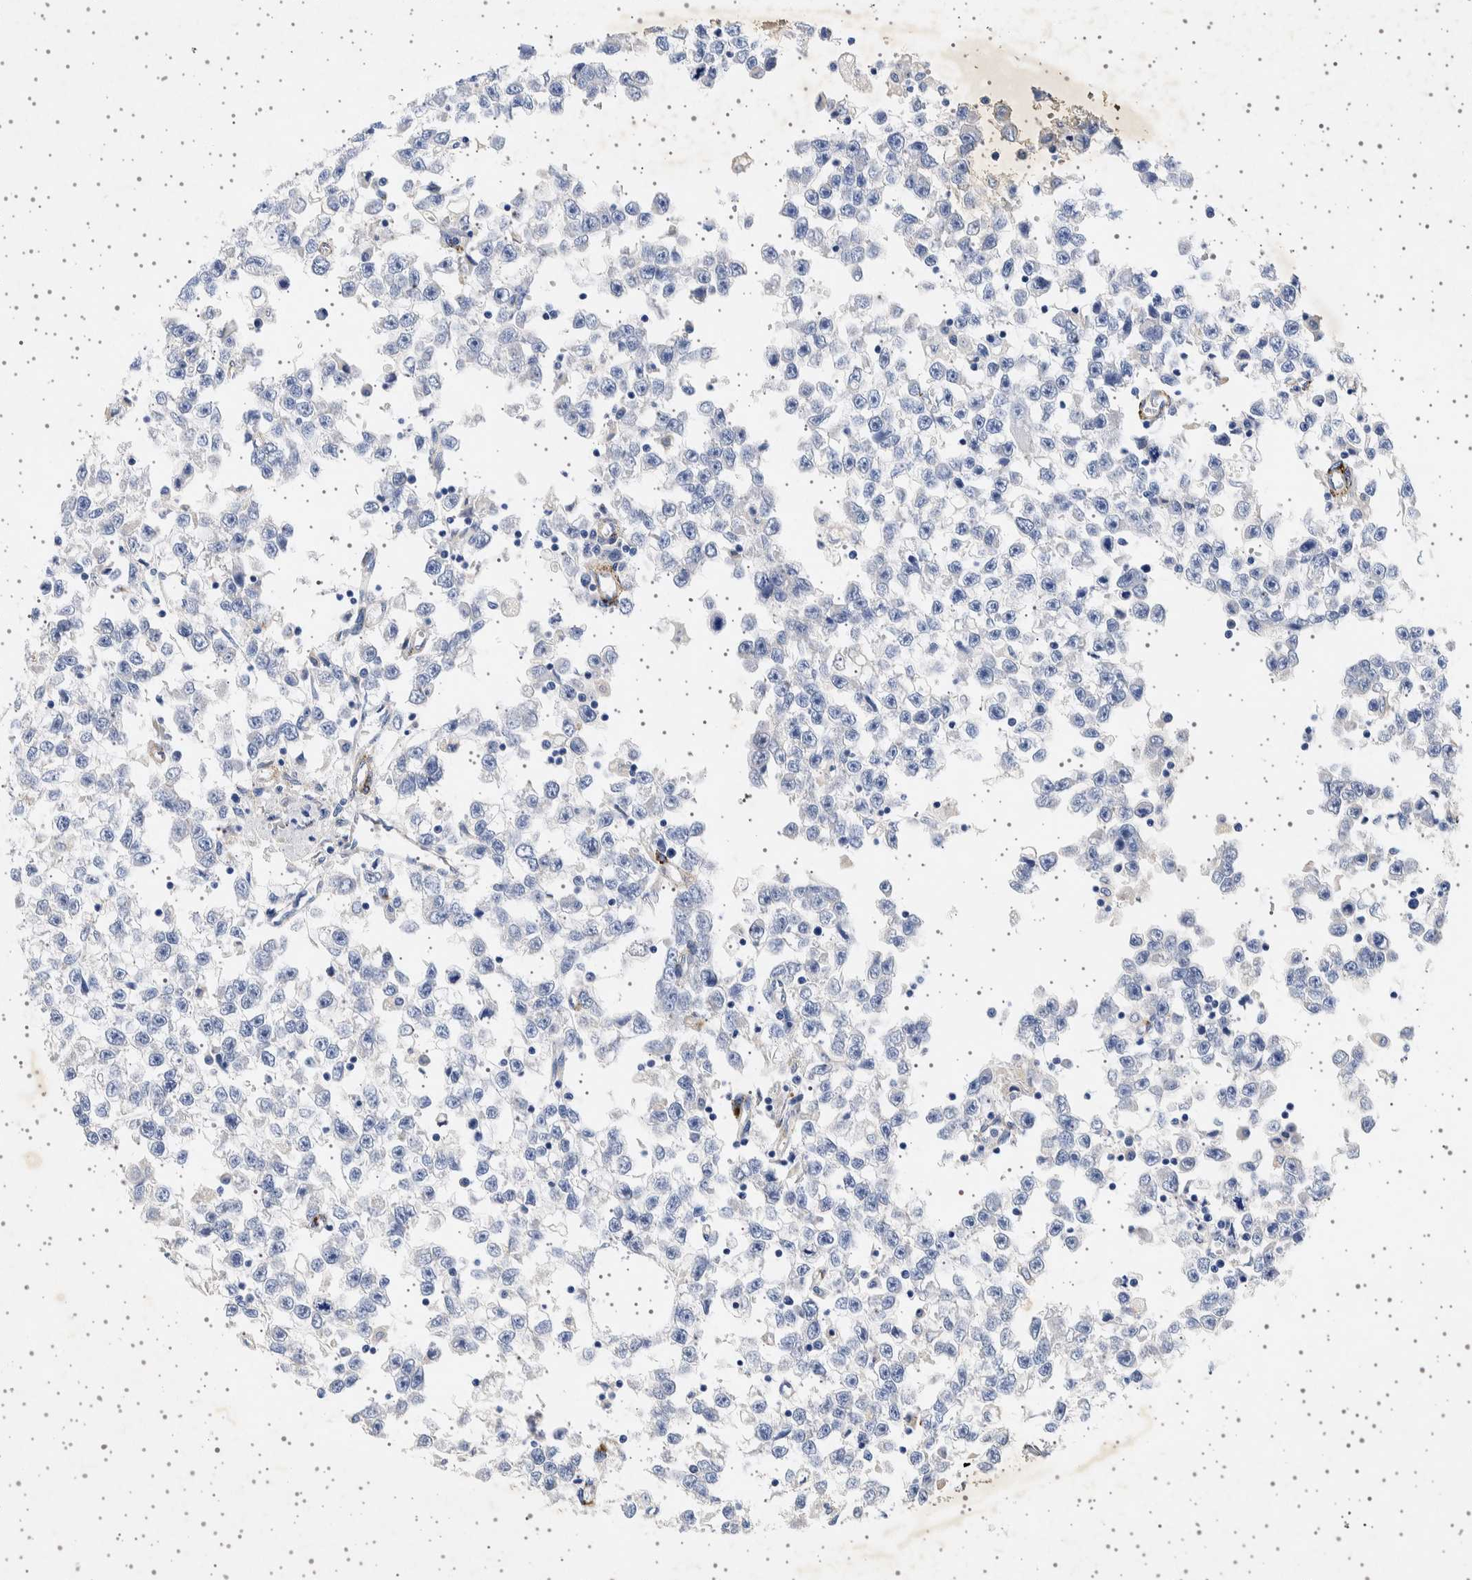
{"staining": {"intensity": "negative", "quantity": "none", "location": "none"}, "tissue": "testis cancer", "cell_type": "Tumor cells", "image_type": "cancer", "snomed": [{"axis": "morphology", "description": "Seminoma, NOS"}, {"axis": "morphology", "description": "Carcinoma, Embryonal, NOS"}, {"axis": "topography", "description": "Testis"}], "caption": "Immunohistochemical staining of embryonal carcinoma (testis) shows no significant positivity in tumor cells.", "gene": "SEPTIN4", "patient": {"sex": "male", "age": 51}}